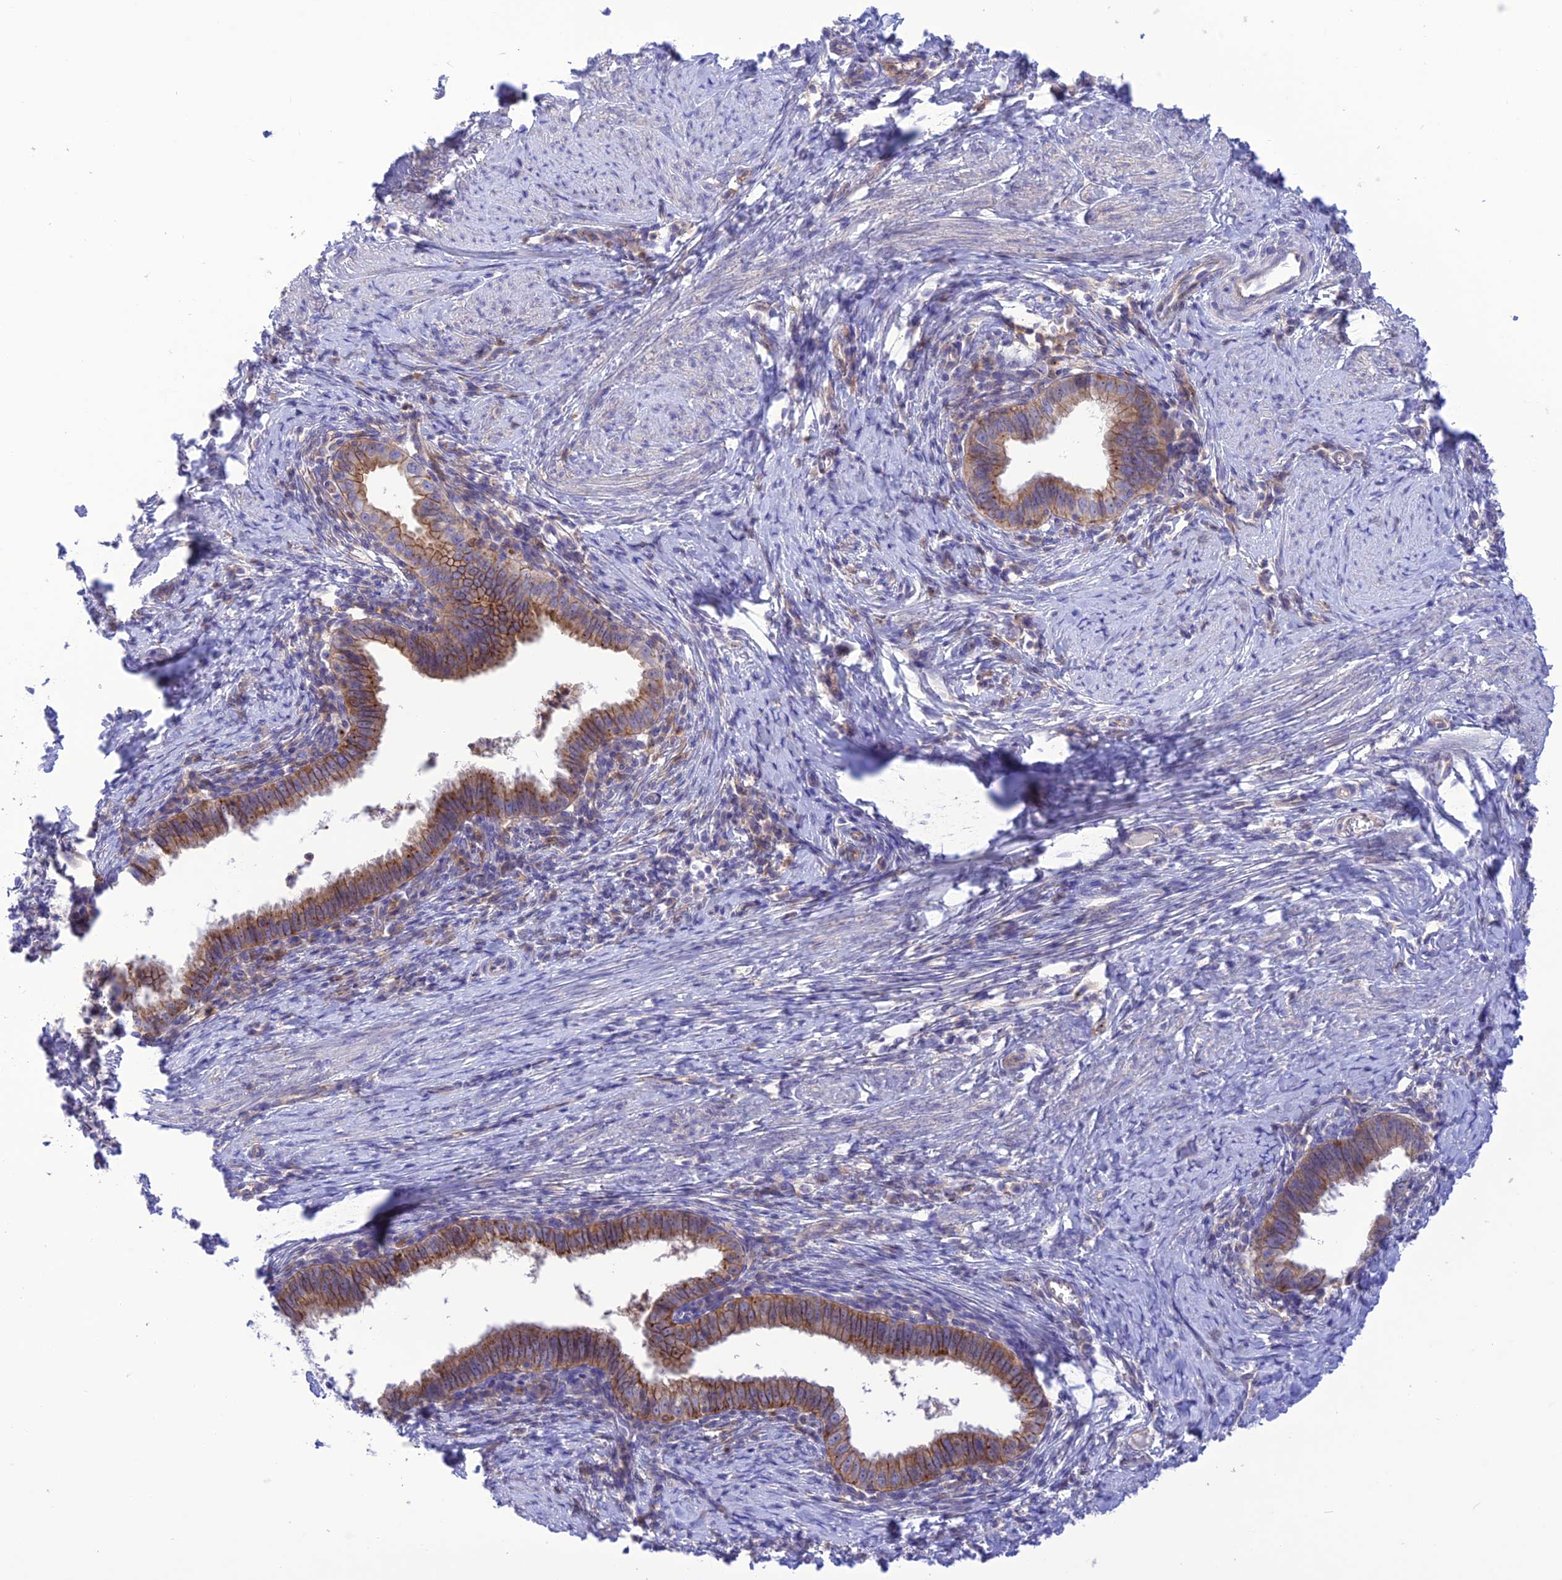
{"staining": {"intensity": "moderate", "quantity": ">75%", "location": "cytoplasmic/membranous"}, "tissue": "cervical cancer", "cell_type": "Tumor cells", "image_type": "cancer", "snomed": [{"axis": "morphology", "description": "Adenocarcinoma, NOS"}, {"axis": "topography", "description": "Cervix"}], "caption": "This is an image of IHC staining of cervical cancer (adenocarcinoma), which shows moderate positivity in the cytoplasmic/membranous of tumor cells.", "gene": "CHSY3", "patient": {"sex": "female", "age": 36}}